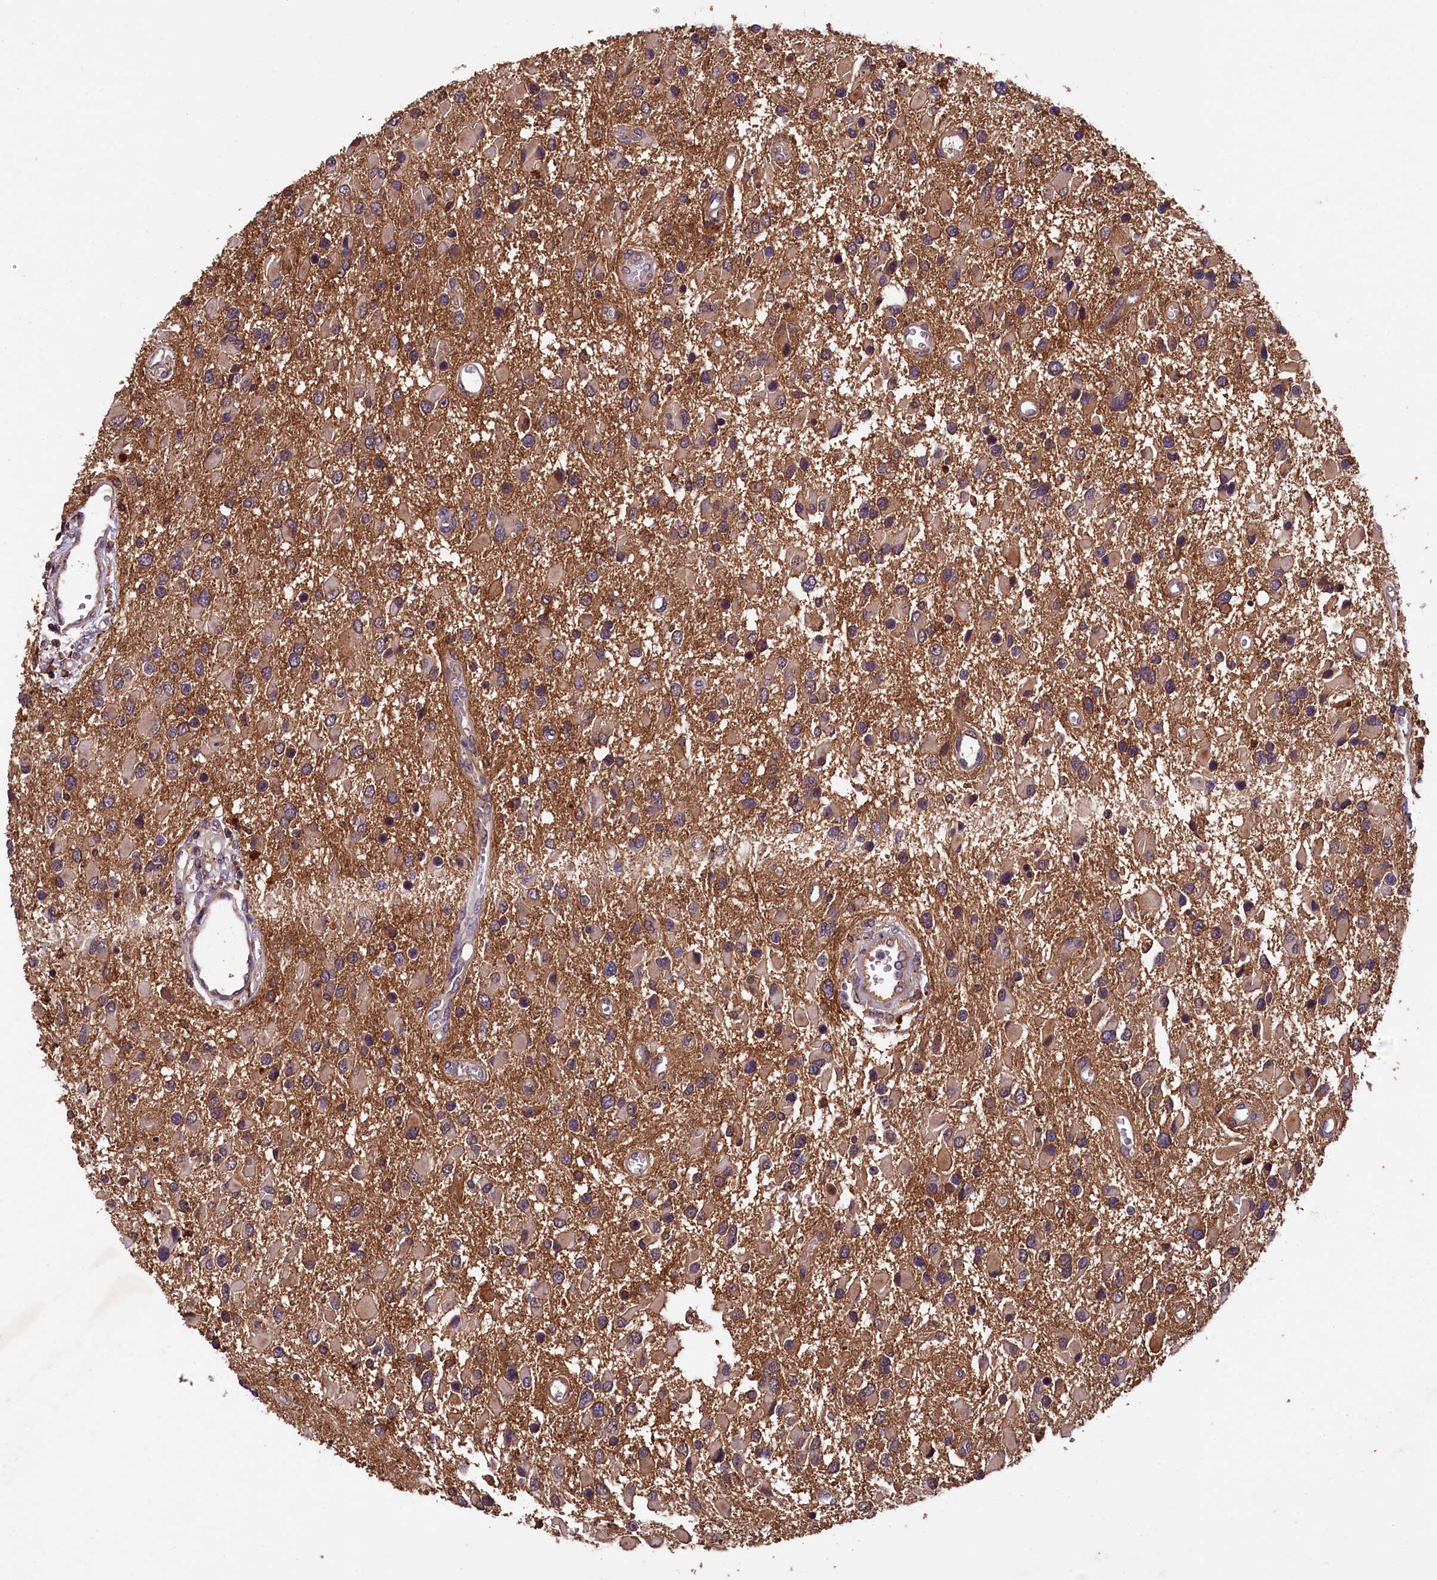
{"staining": {"intensity": "moderate", "quantity": ">75%", "location": "cytoplasmic/membranous"}, "tissue": "glioma", "cell_type": "Tumor cells", "image_type": "cancer", "snomed": [{"axis": "morphology", "description": "Glioma, malignant, High grade"}, {"axis": "topography", "description": "Brain"}], "caption": "Protein expression analysis of human malignant glioma (high-grade) reveals moderate cytoplasmic/membranous positivity in about >75% of tumor cells.", "gene": "PLXNB1", "patient": {"sex": "male", "age": 53}}